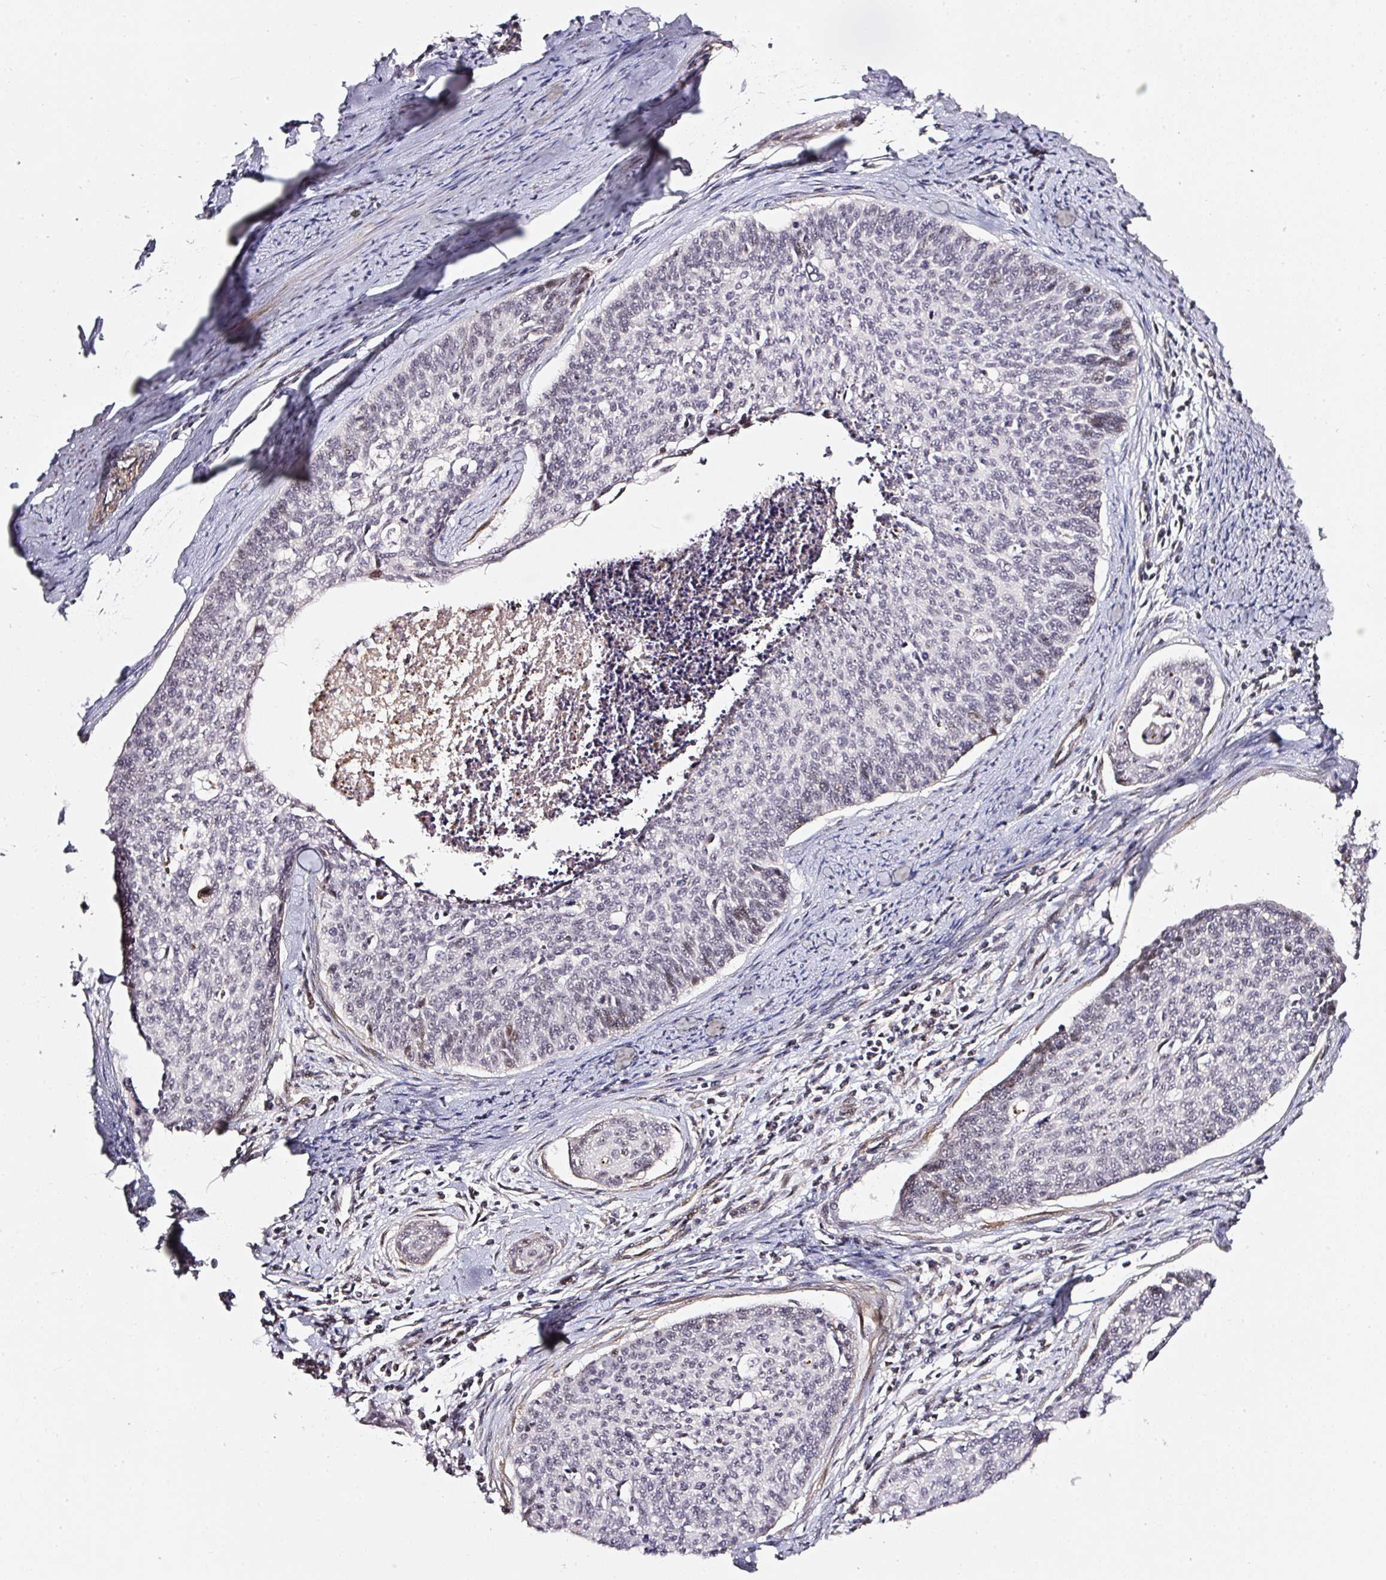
{"staining": {"intensity": "weak", "quantity": "<25%", "location": "nuclear"}, "tissue": "cervical cancer", "cell_type": "Tumor cells", "image_type": "cancer", "snomed": [{"axis": "morphology", "description": "Squamous cell carcinoma, NOS"}, {"axis": "topography", "description": "Cervix"}], "caption": "Immunohistochemistry (IHC) image of neoplastic tissue: human squamous cell carcinoma (cervical) stained with DAB displays no significant protein staining in tumor cells. (DAB (3,3'-diaminobenzidine) IHC visualized using brightfield microscopy, high magnification).", "gene": "MXRA8", "patient": {"sex": "female", "age": 55}}